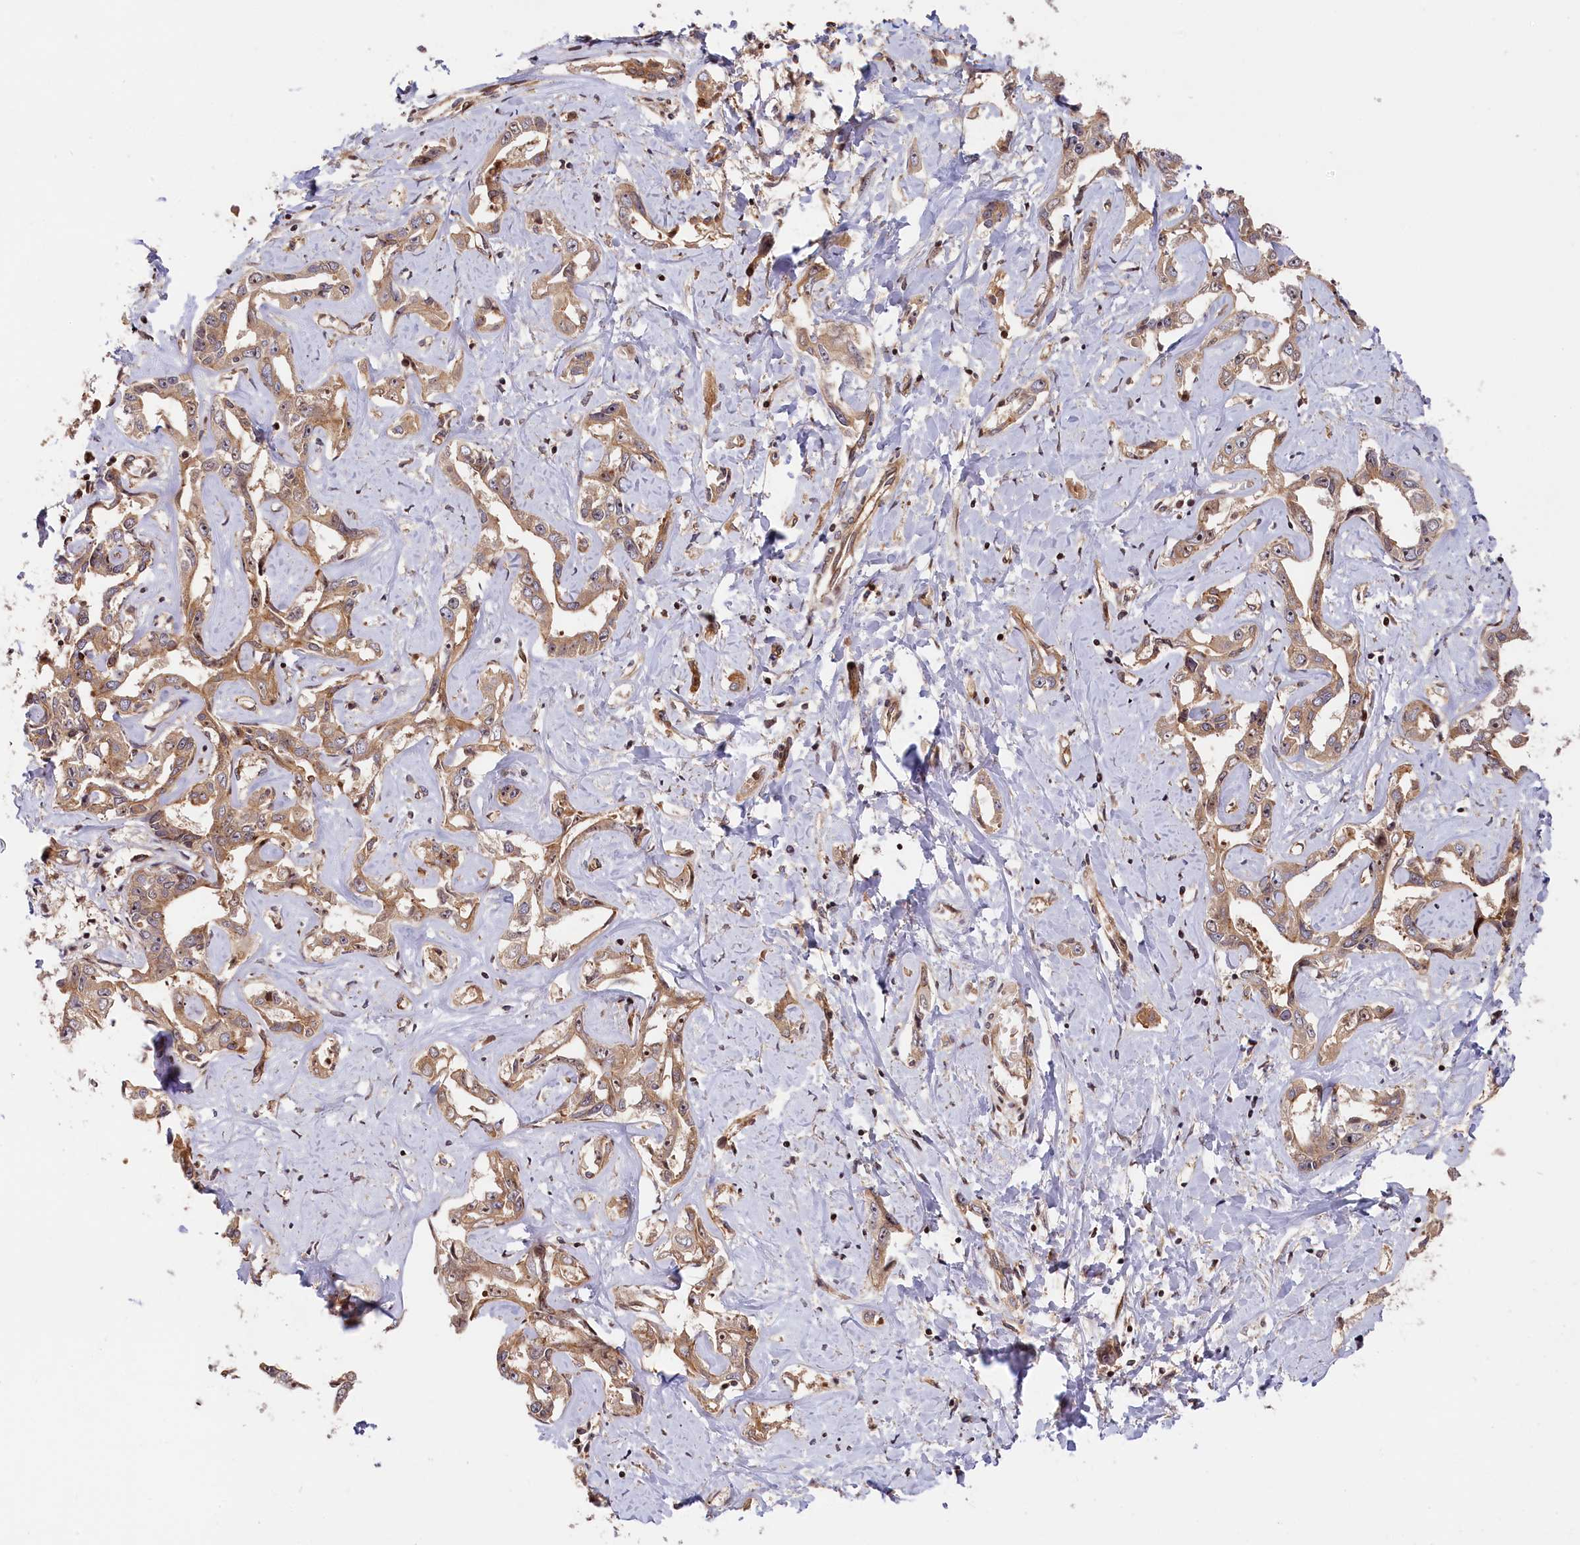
{"staining": {"intensity": "weak", "quantity": ">75%", "location": "cytoplasmic/membranous"}, "tissue": "liver cancer", "cell_type": "Tumor cells", "image_type": "cancer", "snomed": [{"axis": "morphology", "description": "Cholangiocarcinoma"}, {"axis": "topography", "description": "Liver"}], "caption": "Liver cancer tissue displays weak cytoplasmic/membranous positivity in about >75% of tumor cells, visualized by immunohistochemistry.", "gene": "CEP44", "patient": {"sex": "male", "age": 59}}